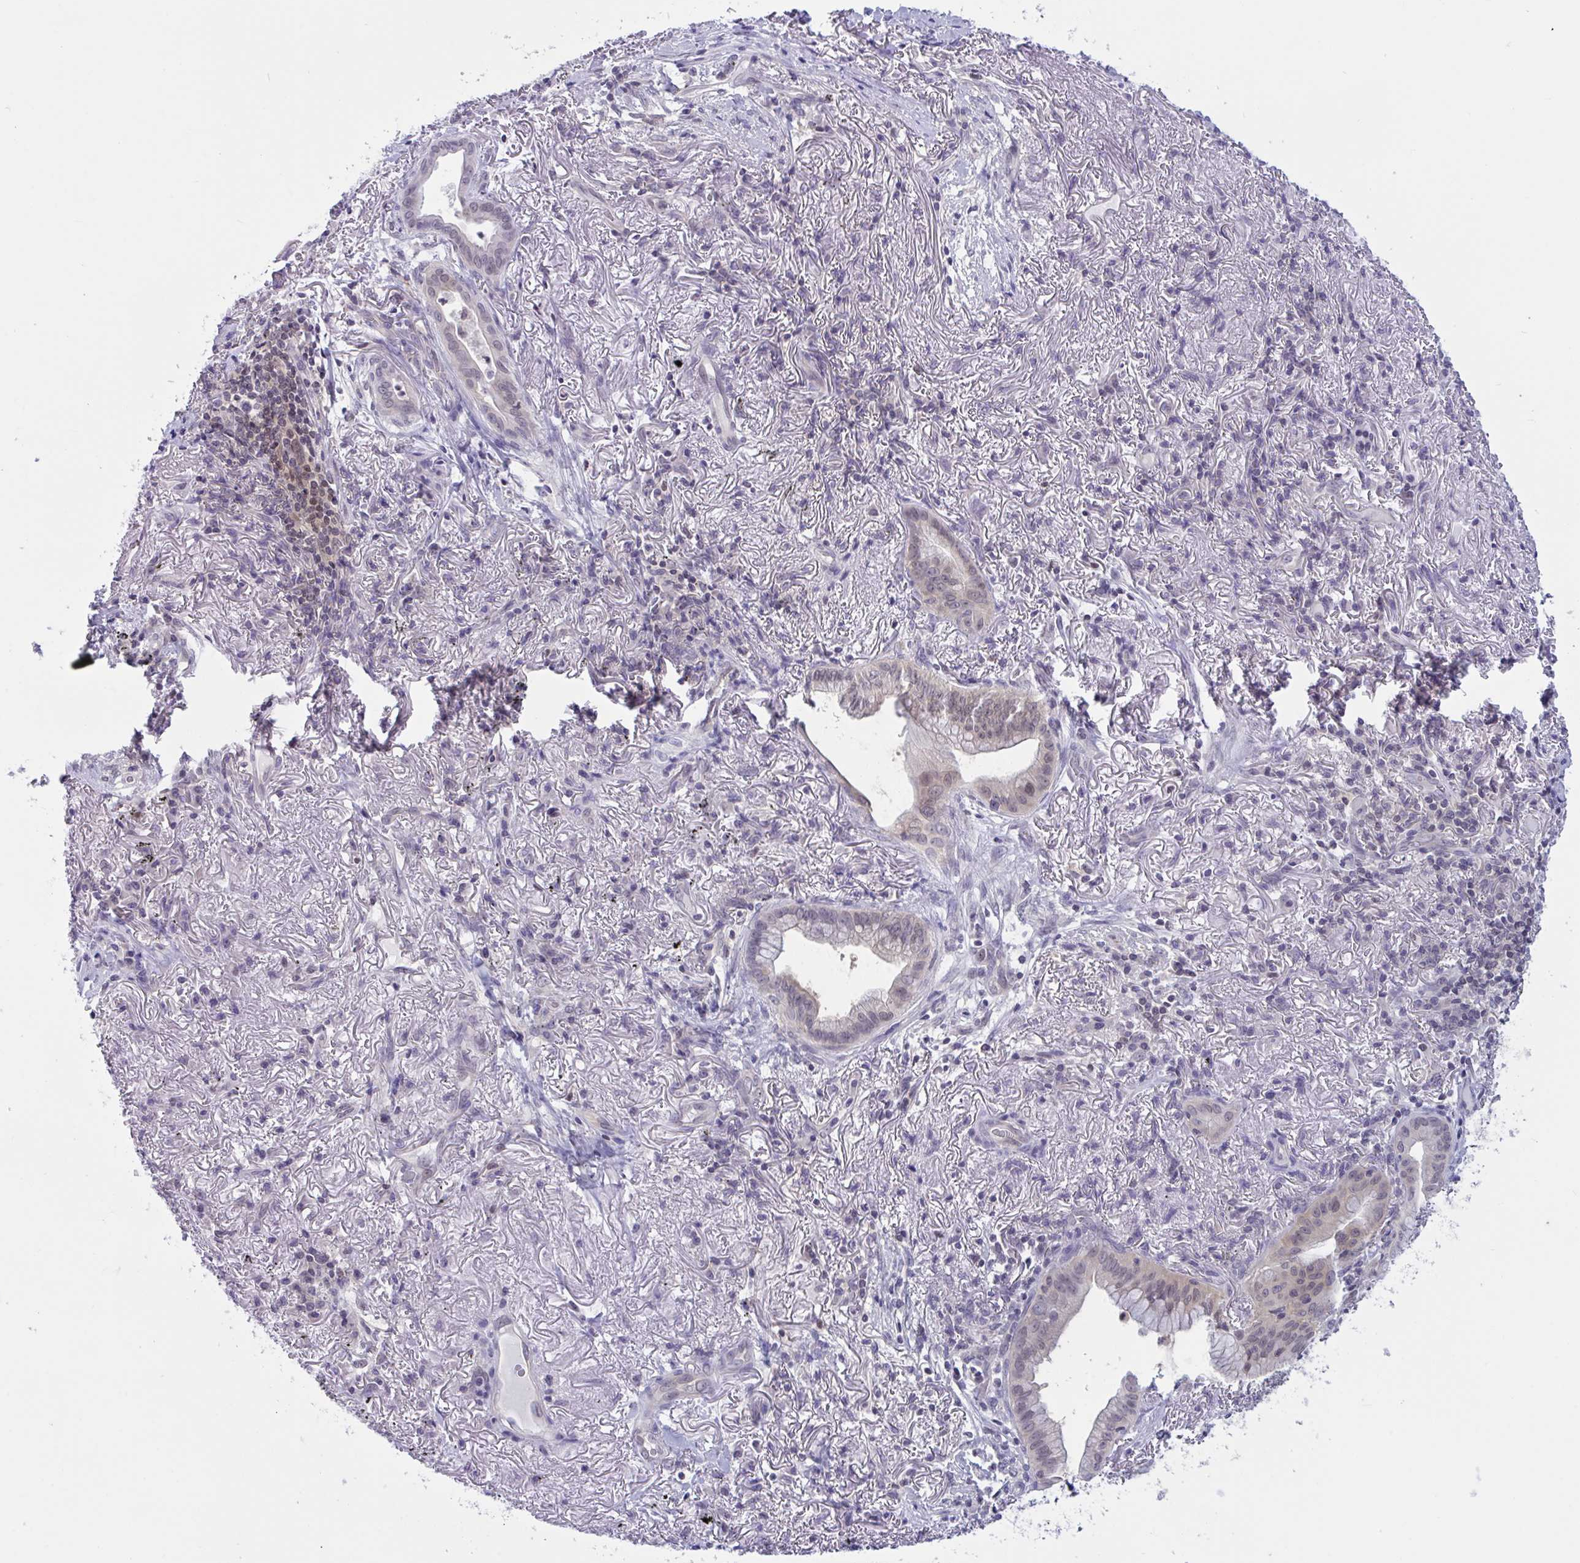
{"staining": {"intensity": "weak", "quantity": "<25%", "location": "nuclear"}, "tissue": "lung cancer", "cell_type": "Tumor cells", "image_type": "cancer", "snomed": [{"axis": "morphology", "description": "Adenocarcinoma, NOS"}, {"axis": "topography", "description": "Lung"}], "caption": "There is no significant expression in tumor cells of lung cancer.", "gene": "TSN", "patient": {"sex": "male", "age": 77}}